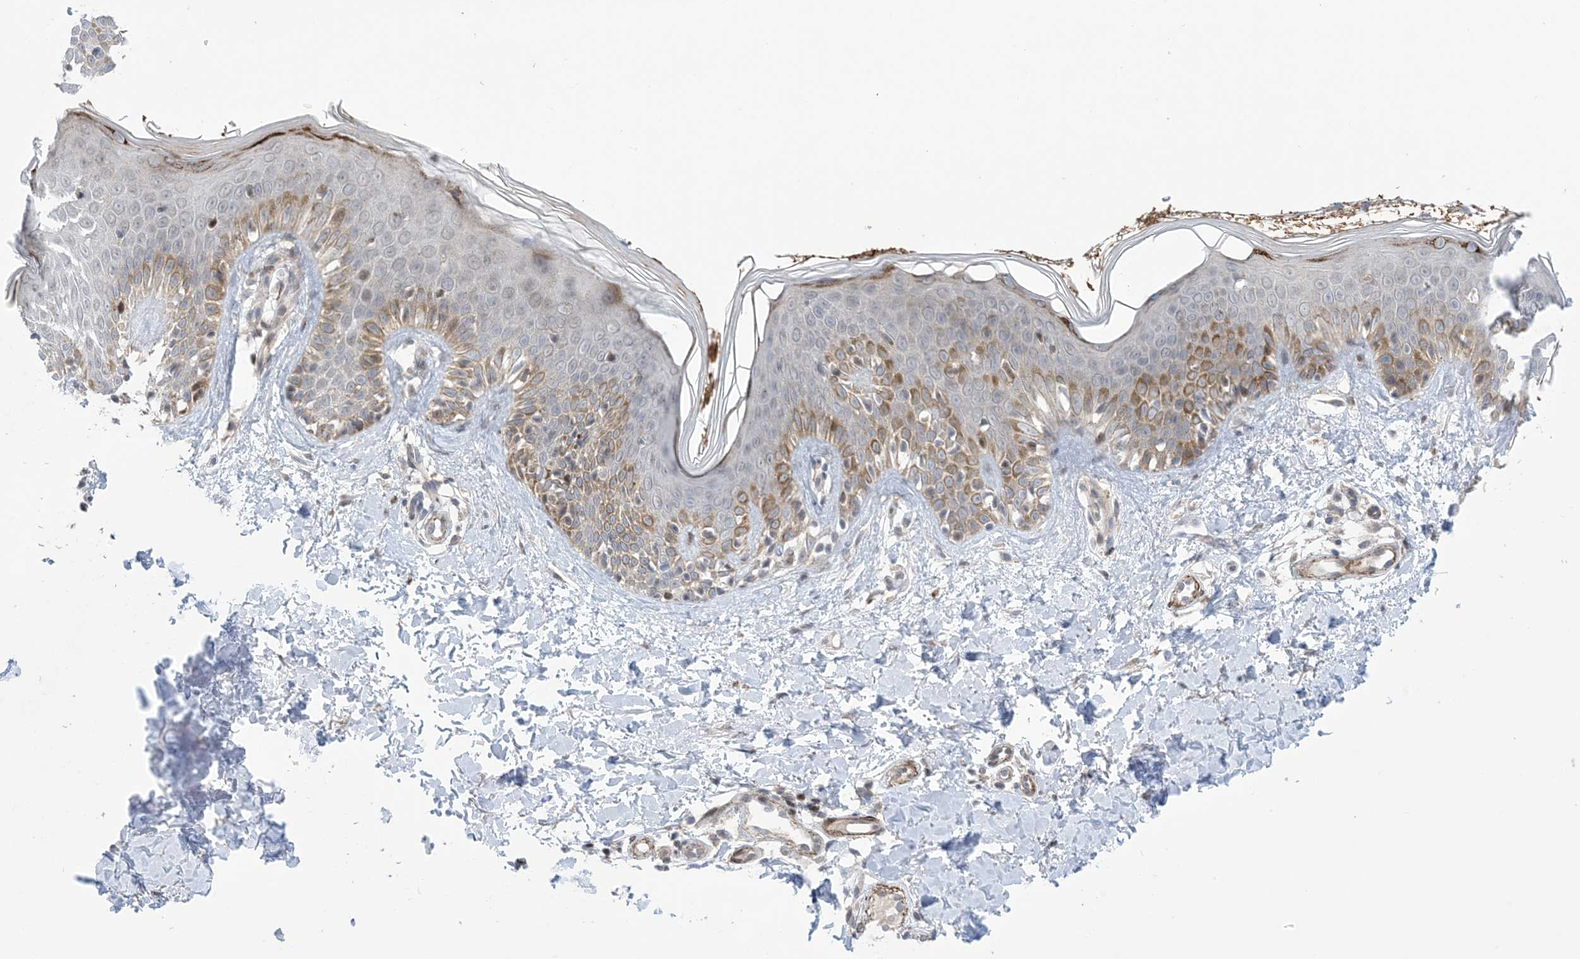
{"staining": {"intensity": "weak", "quantity": ">75%", "location": "cytoplasmic/membranous,nuclear"}, "tissue": "skin", "cell_type": "Fibroblasts", "image_type": "normal", "snomed": [{"axis": "morphology", "description": "Normal tissue, NOS"}, {"axis": "topography", "description": "Skin"}], "caption": "High-magnification brightfield microscopy of unremarkable skin stained with DAB (3,3'-diaminobenzidine) (brown) and counterstained with hematoxylin (blue). fibroblasts exhibit weak cytoplasmic/membranous,nuclear expression is identified in approximately>75% of cells. Ihc stains the protein in brown and the nuclei are stained blue.", "gene": "ZNF8", "patient": {"sex": "male", "age": 37}}